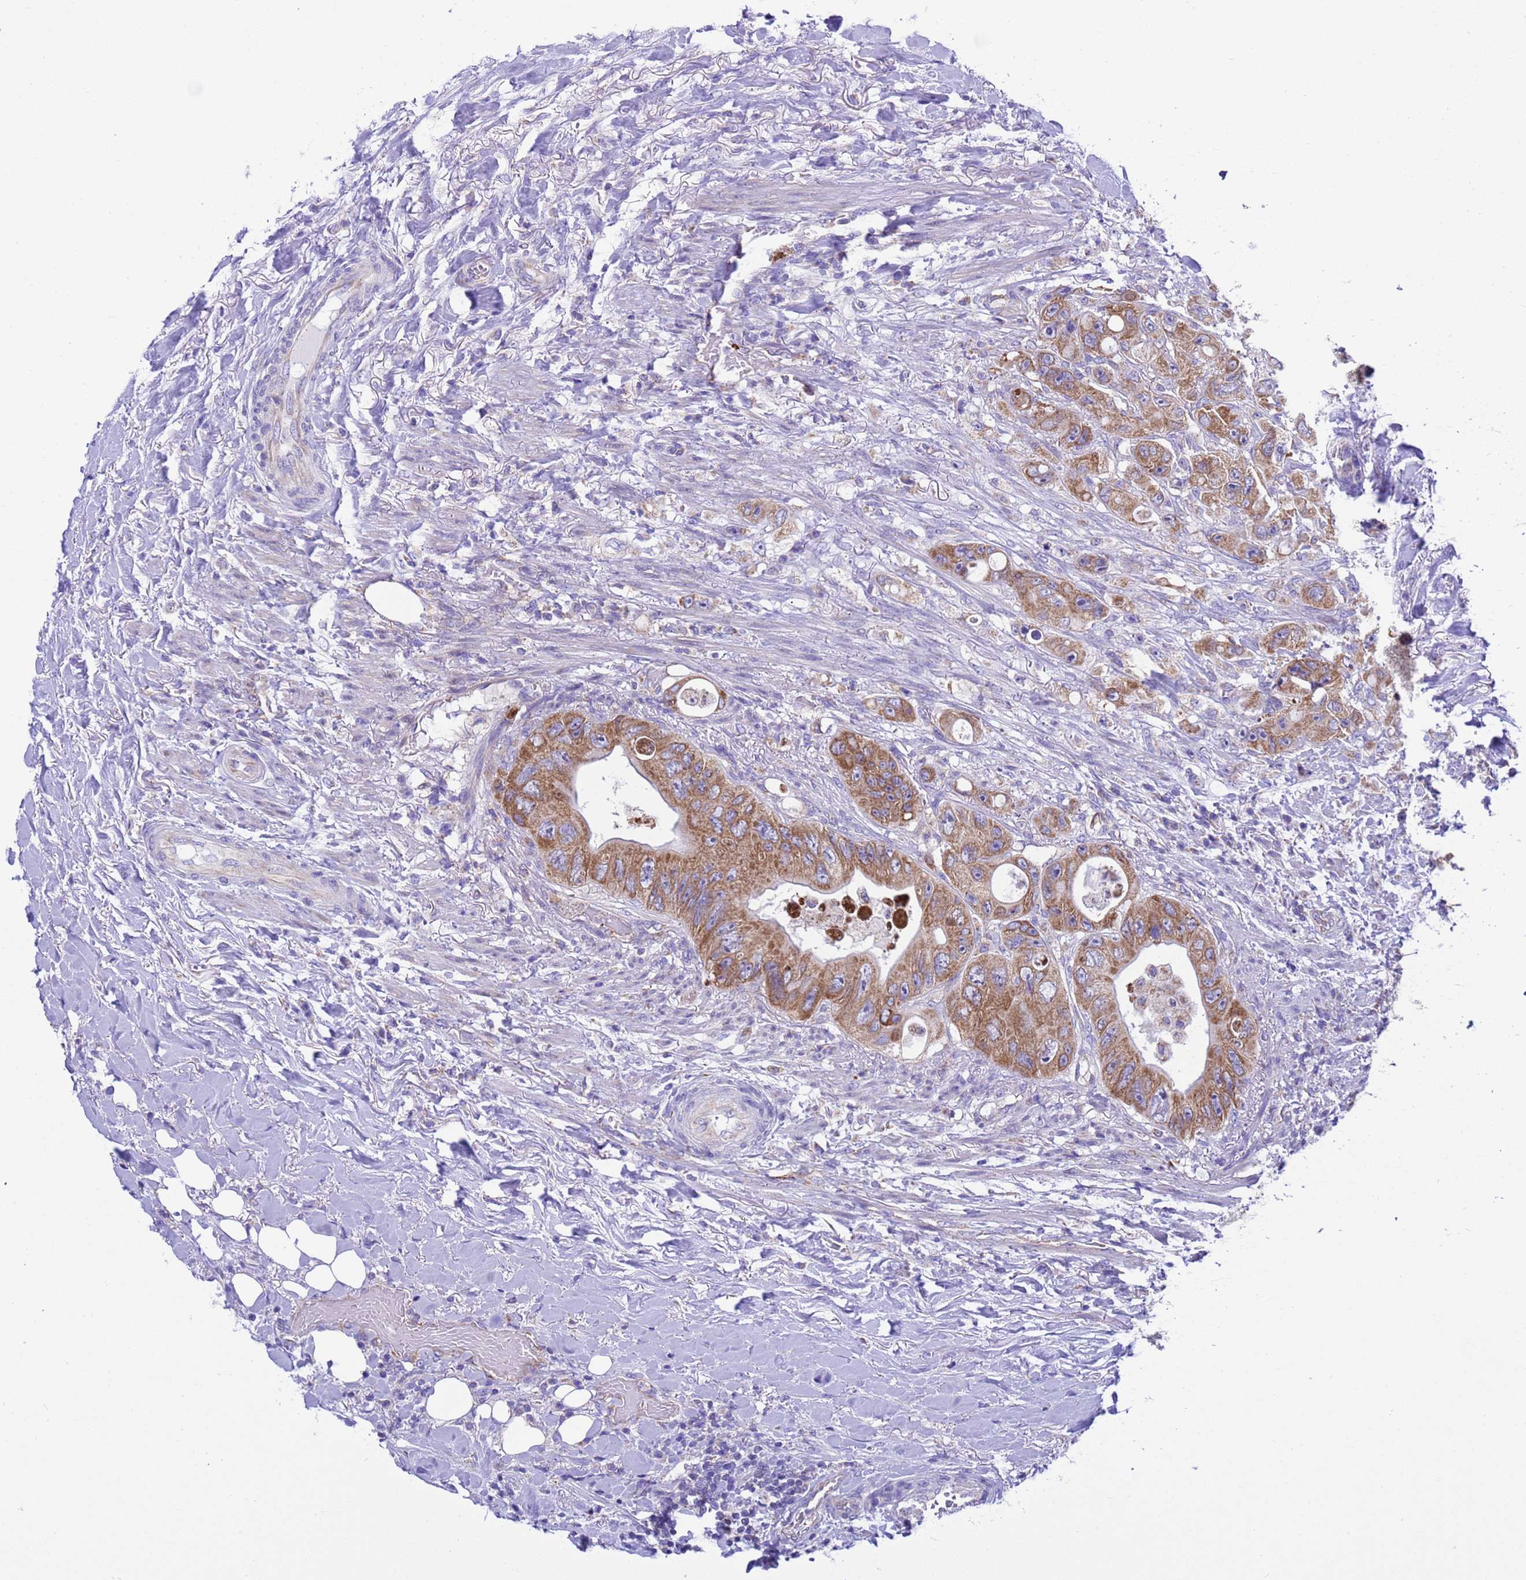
{"staining": {"intensity": "moderate", "quantity": ">75%", "location": "cytoplasmic/membranous"}, "tissue": "colorectal cancer", "cell_type": "Tumor cells", "image_type": "cancer", "snomed": [{"axis": "morphology", "description": "Adenocarcinoma, NOS"}, {"axis": "topography", "description": "Colon"}], "caption": "Colorectal adenocarcinoma stained with a protein marker reveals moderate staining in tumor cells.", "gene": "CCDC191", "patient": {"sex": "female", "age": 46}}